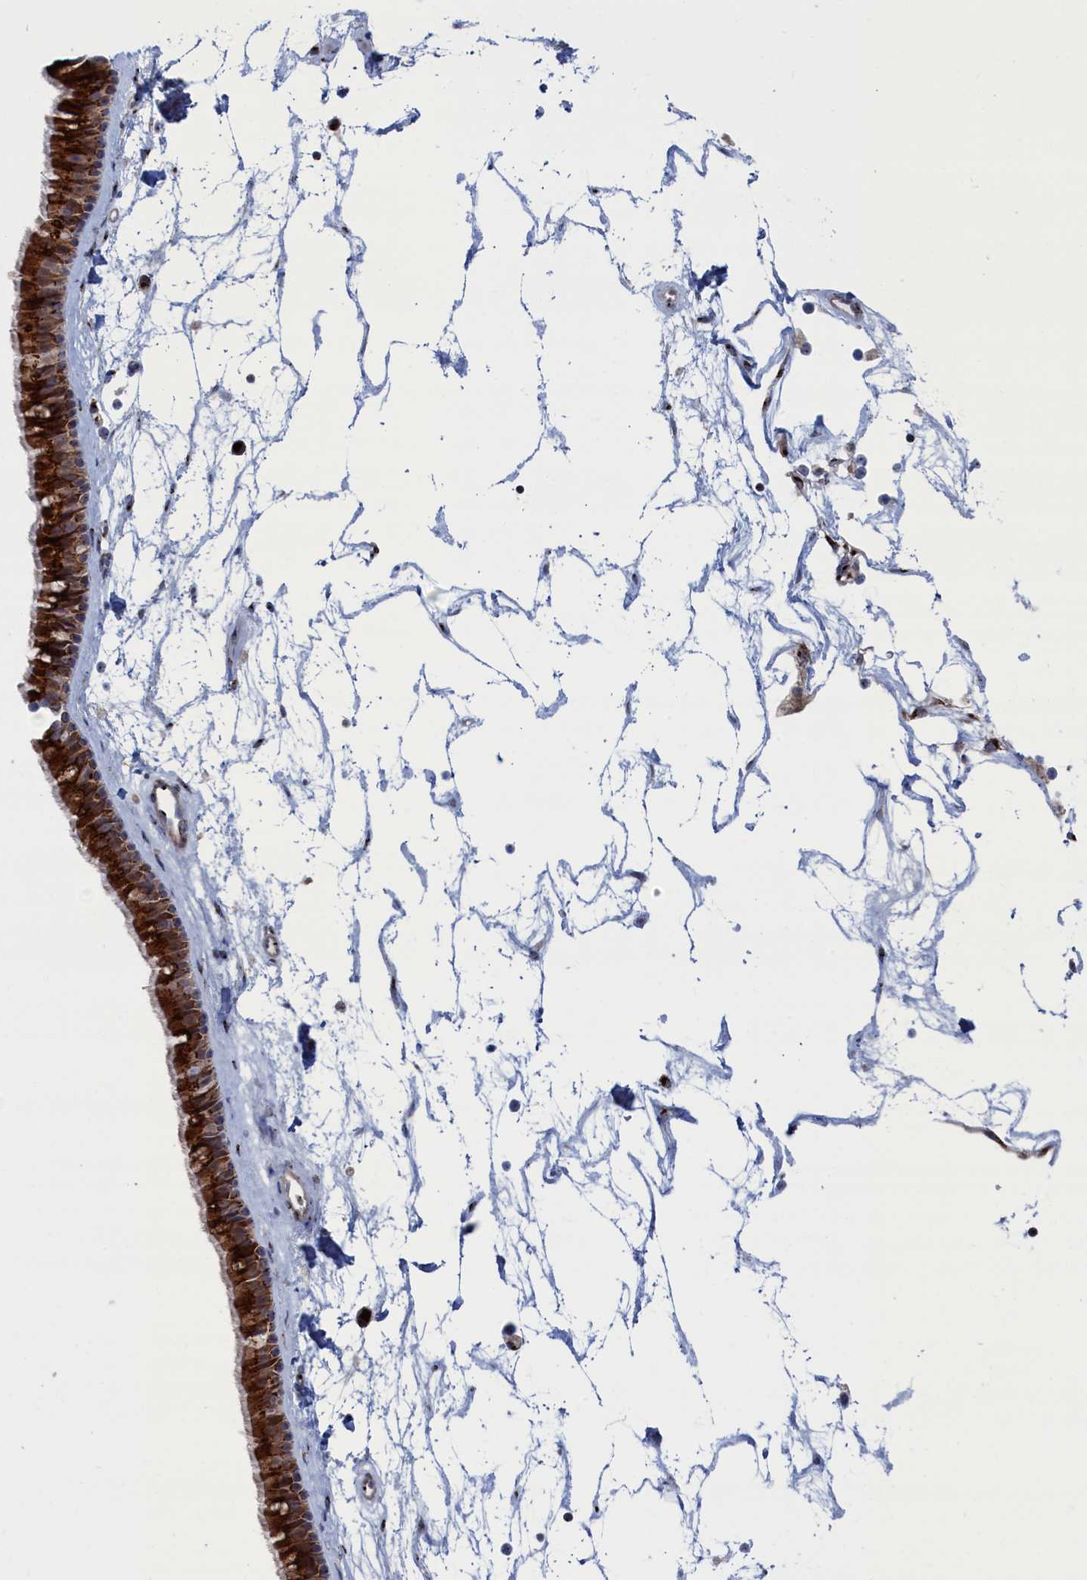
{"staining": {"intensity": "strong", "quantity": ">75%", "location": "cytoplasmic/membranous"}, "tissue": "nasopharynx", "cell_type": "Respiratory epithelial cells", "image_type": "normal", "snomed": [{"axis": "morphology", "description": "Normal tissue, NOS"}, {"axis": "topography", "description": "Nasopharynx"}], "caption": "Benign nasopharynx reveals strong cytoplasmic/membranous expression in approximately >75% of respiratory epithelial cells.", "gene": "IRX1", "patient": {"sex": "male", "age": 64}}